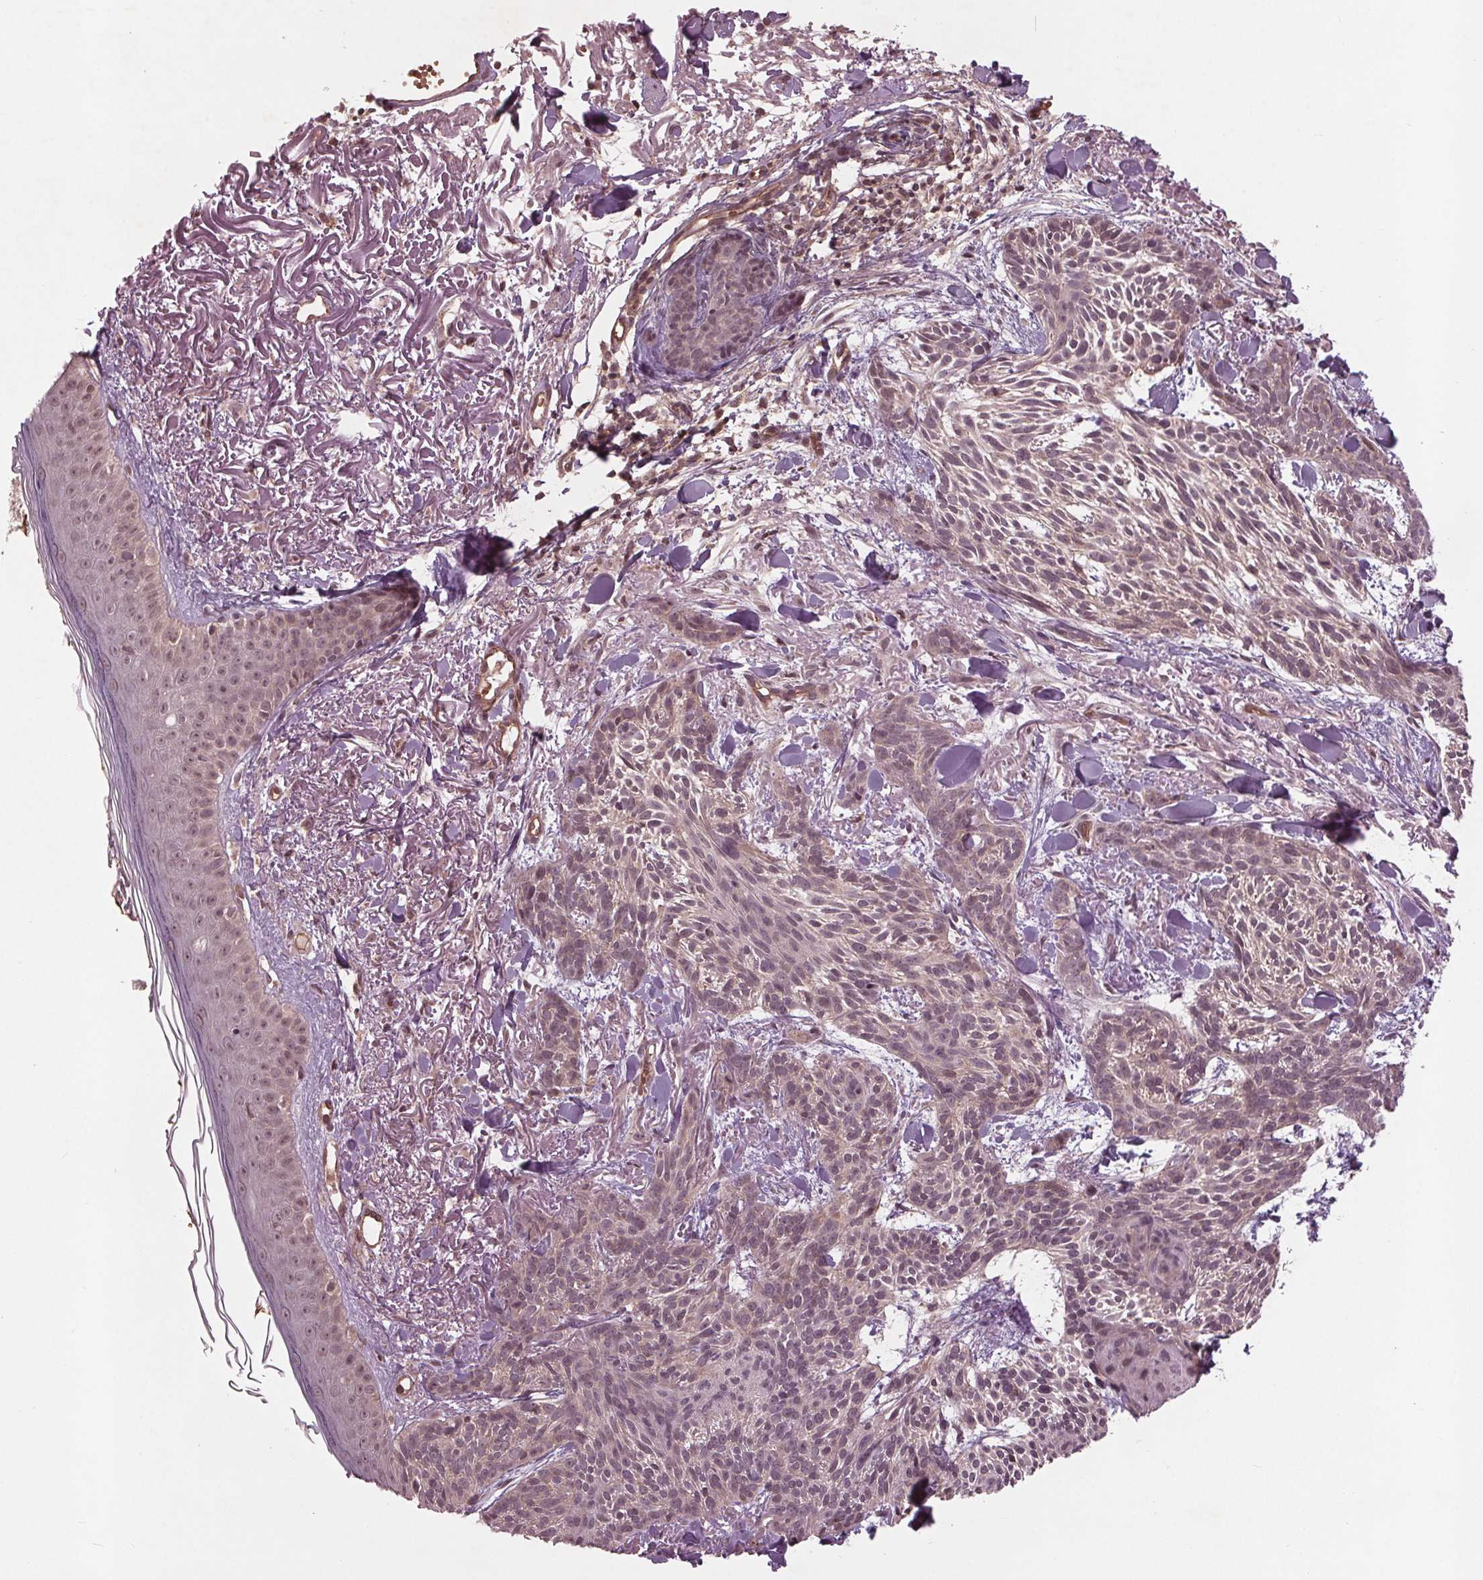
{"staining": {"intensity": "weak", "quantity": "<25%", "location": "nuclear"}, "tissue": "skin cancer", "cell_type": "Tumor cells", "image_type": "cancer", "snomed": [{"axis": "morphology", "description": "Basal cell carcinoma"}, {"axis": "topography", "description": "Skin"}], "caption": "Tumor cells show no significant positivity in skin basal cell carcinoma.", "gene": "BTBD1", "patient": {"sex": "female", "age": 78}}